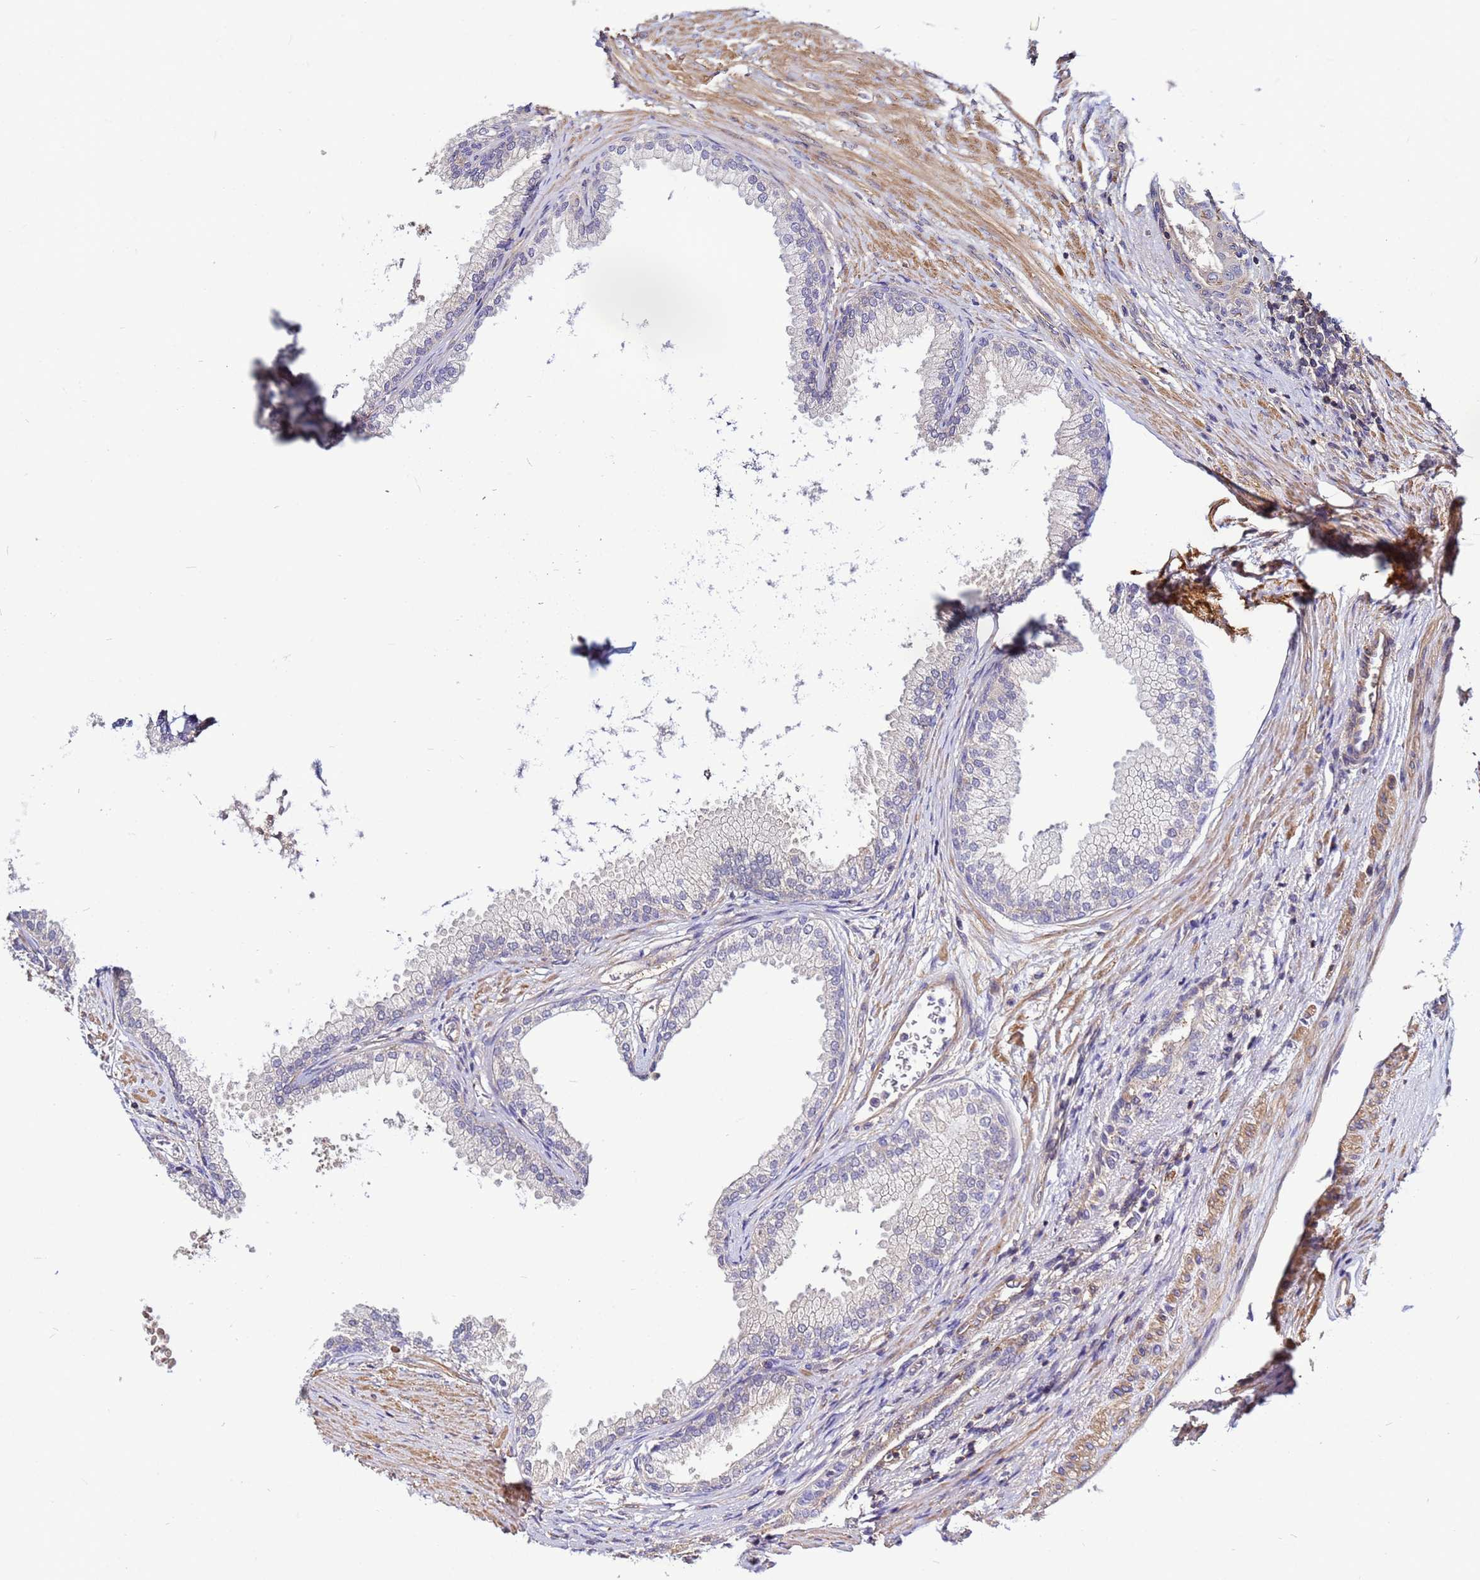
{"staining": {"intensity": "moderate", "quantity": "25%-75%", "location": "cytoplasmic/membranous"}, "tissue": "prostate", "cell_type": "Glandular cells", "image_type": "normal", "snomed": [{"axis": "morphology", "description": "Normal tissue, NOS"}, {"axis": "topography", "description": "Prostate"}], "caption": "Prostate stained with DAB (3,3'-diaminobenzidine) immunohistochemistry demonstrates medium levels of moderate cytoplasmic/membranous staining in about 25%-75% of glandular cells. (brown staining indicates protein expression, while blue staining denotes nuclei).", "gene": "STK38L", "patient": {"sex": "male", "age": 76}}